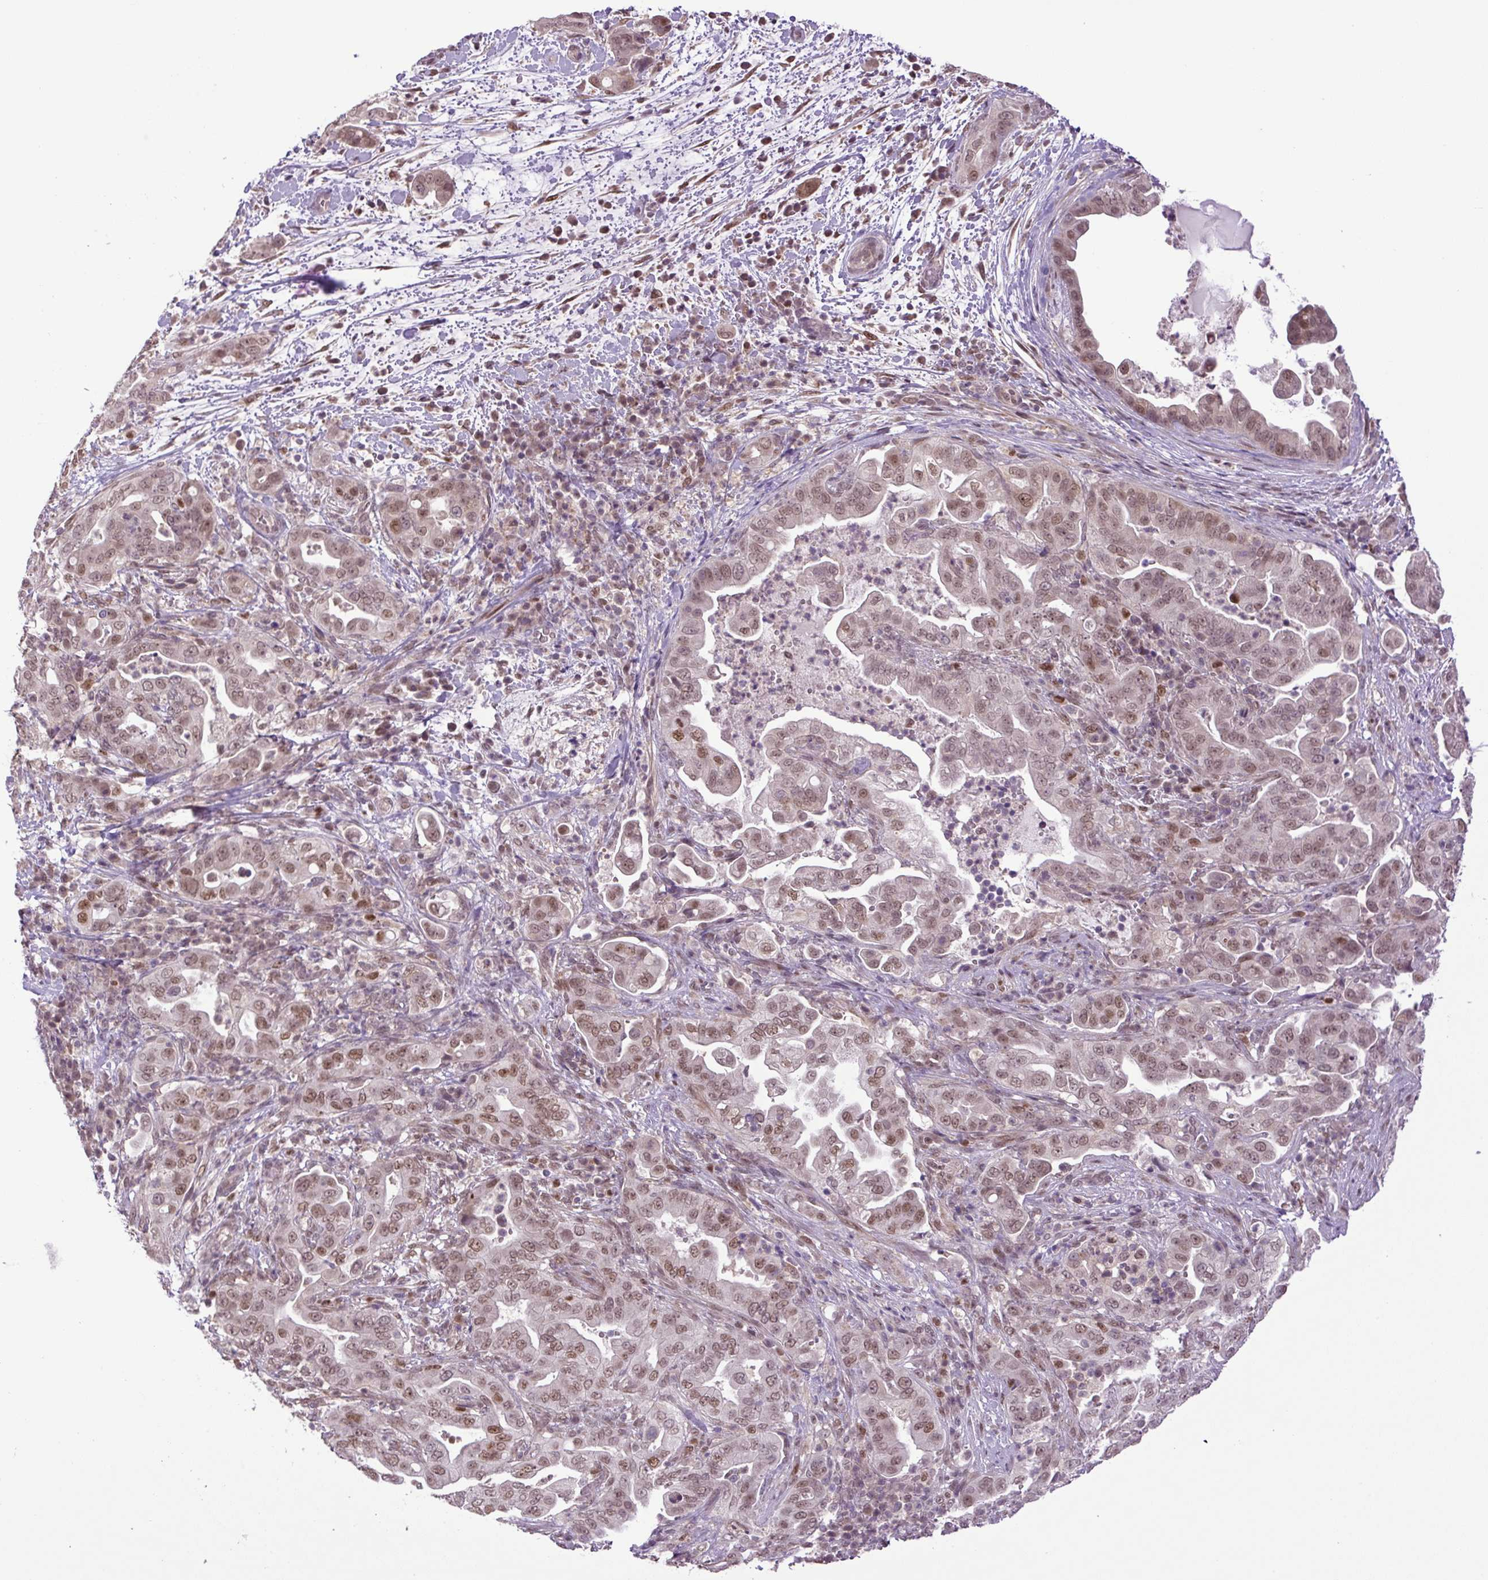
{"staining": {"intensity": "moderate", "quantity": ">75%", "location": "nuclear"}, "tissue": "pancreatic cancer", "cell_type": "Tumor cells", "image_type": "cancer", "snomed": [{"axis": "morphology", "description": "Normal tissue, NOS"}, {"axis": "morphology", "description": "Adenocarcinoma, NOS"}, {"axis": "topography", "description": "Lymph node"}, {"axis": "topography", "description": "Pancreas"}], "caption": "Protein analysis of pancreatic cancer tissue displays moderate nuclear positivity in about >75% of tumor cells. The protein is stained brown, and the nuclei are stained in blue (DAB IHC with brightfield microscopy, high magnification).", "gene": "KPNA1", "patient": {"sex": "female", "age": 67}}